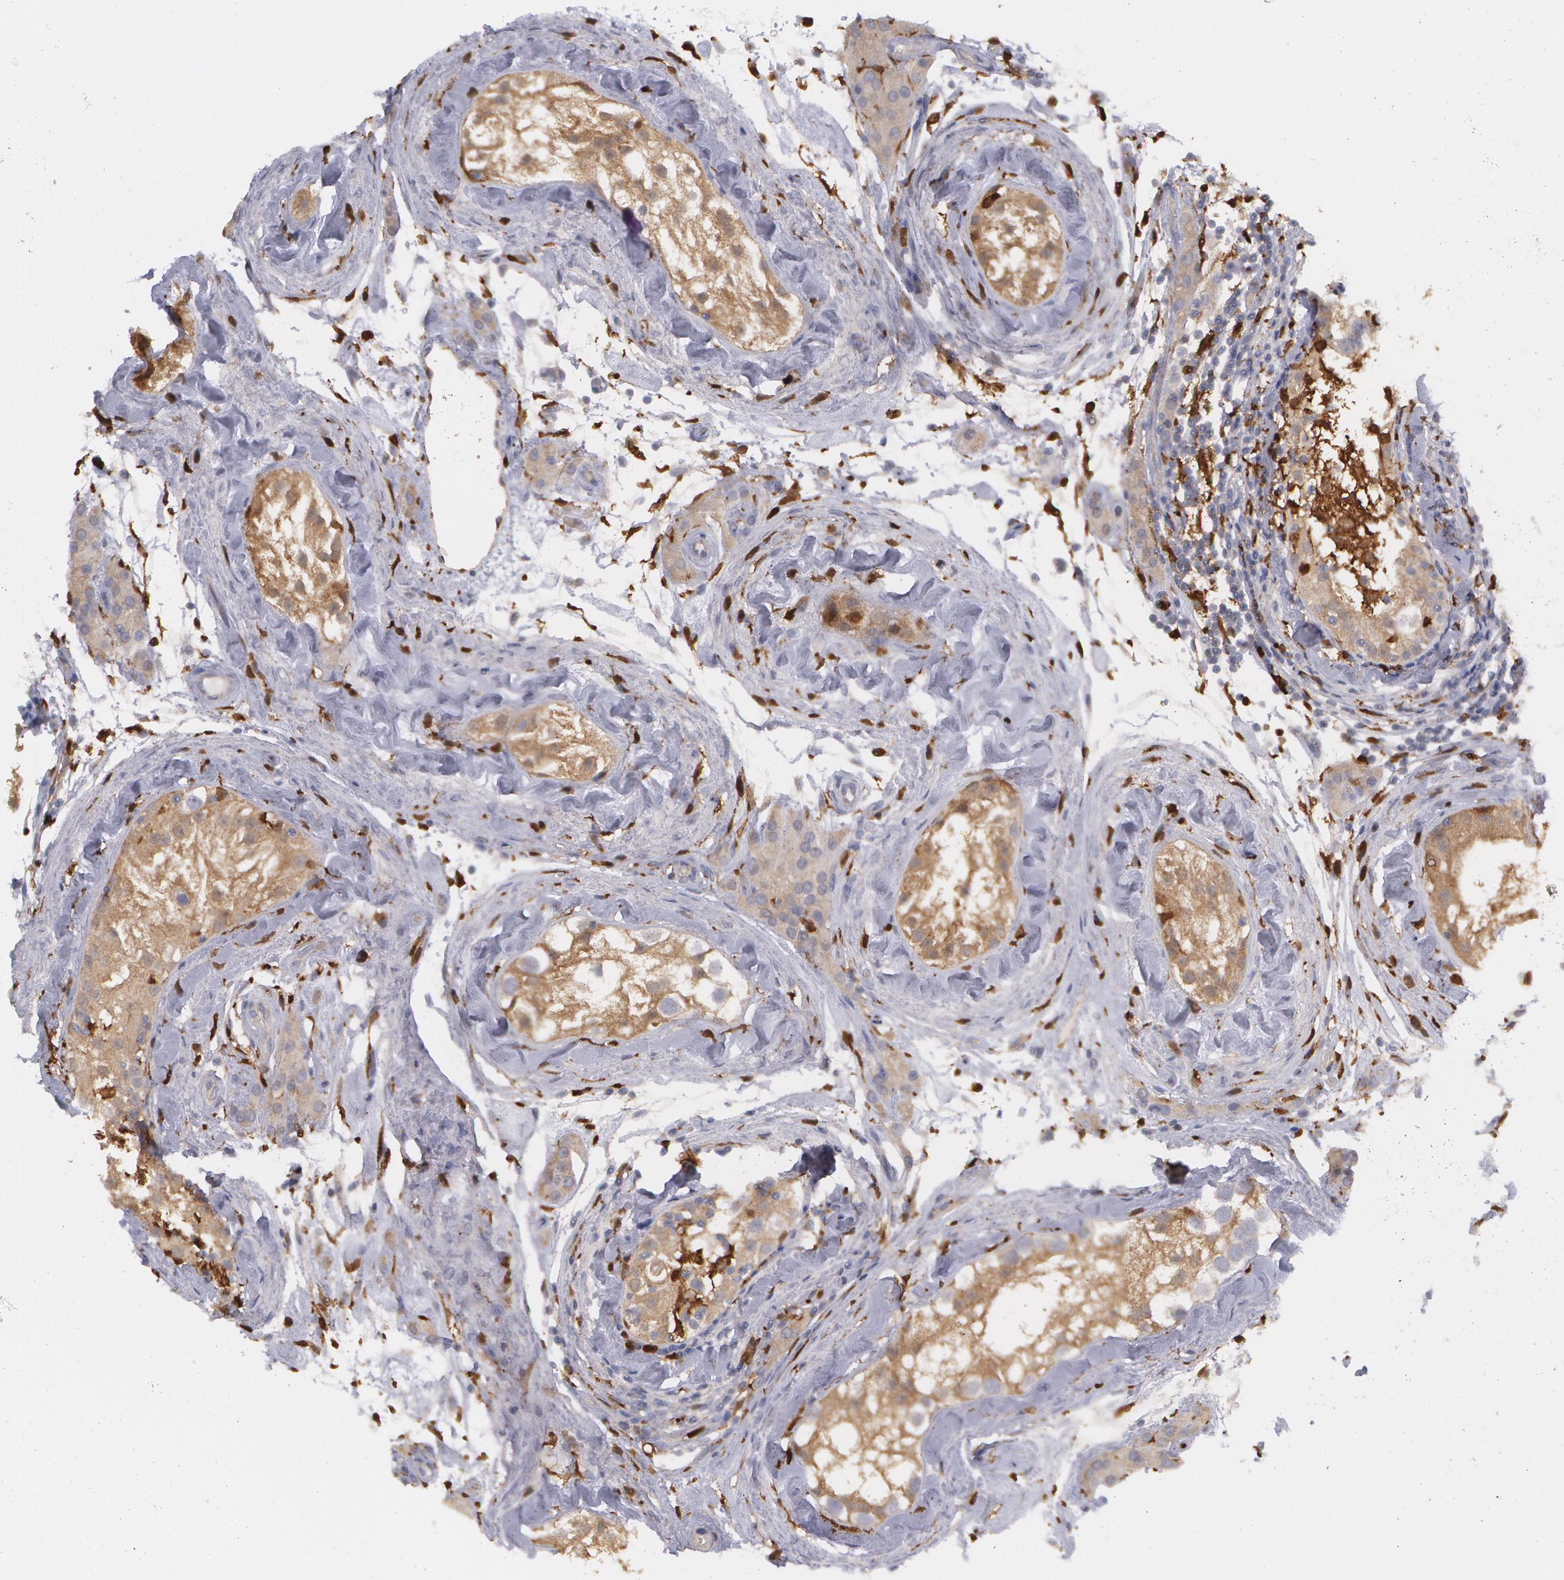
{"staining": {"intensity": "moderate", "quantity": ">75%", "location": "cytoplasmic/membranous"}, "tissue": "testis", "cell_type": "Cells in seminiferous ducts", "image_type": "normal", "snomed": [{"axis": "morphology", "description": "Normal tissue, NOS"}, {"axis": "topography", "description": "Testis"}], "caption": "Moderate cytoplasmic/membranous protein staining is appreciated in about >75% of cells in seminiferous ducts in testis.", "gene": "SYK", "patient": {"sex": "male", "age": 46}}